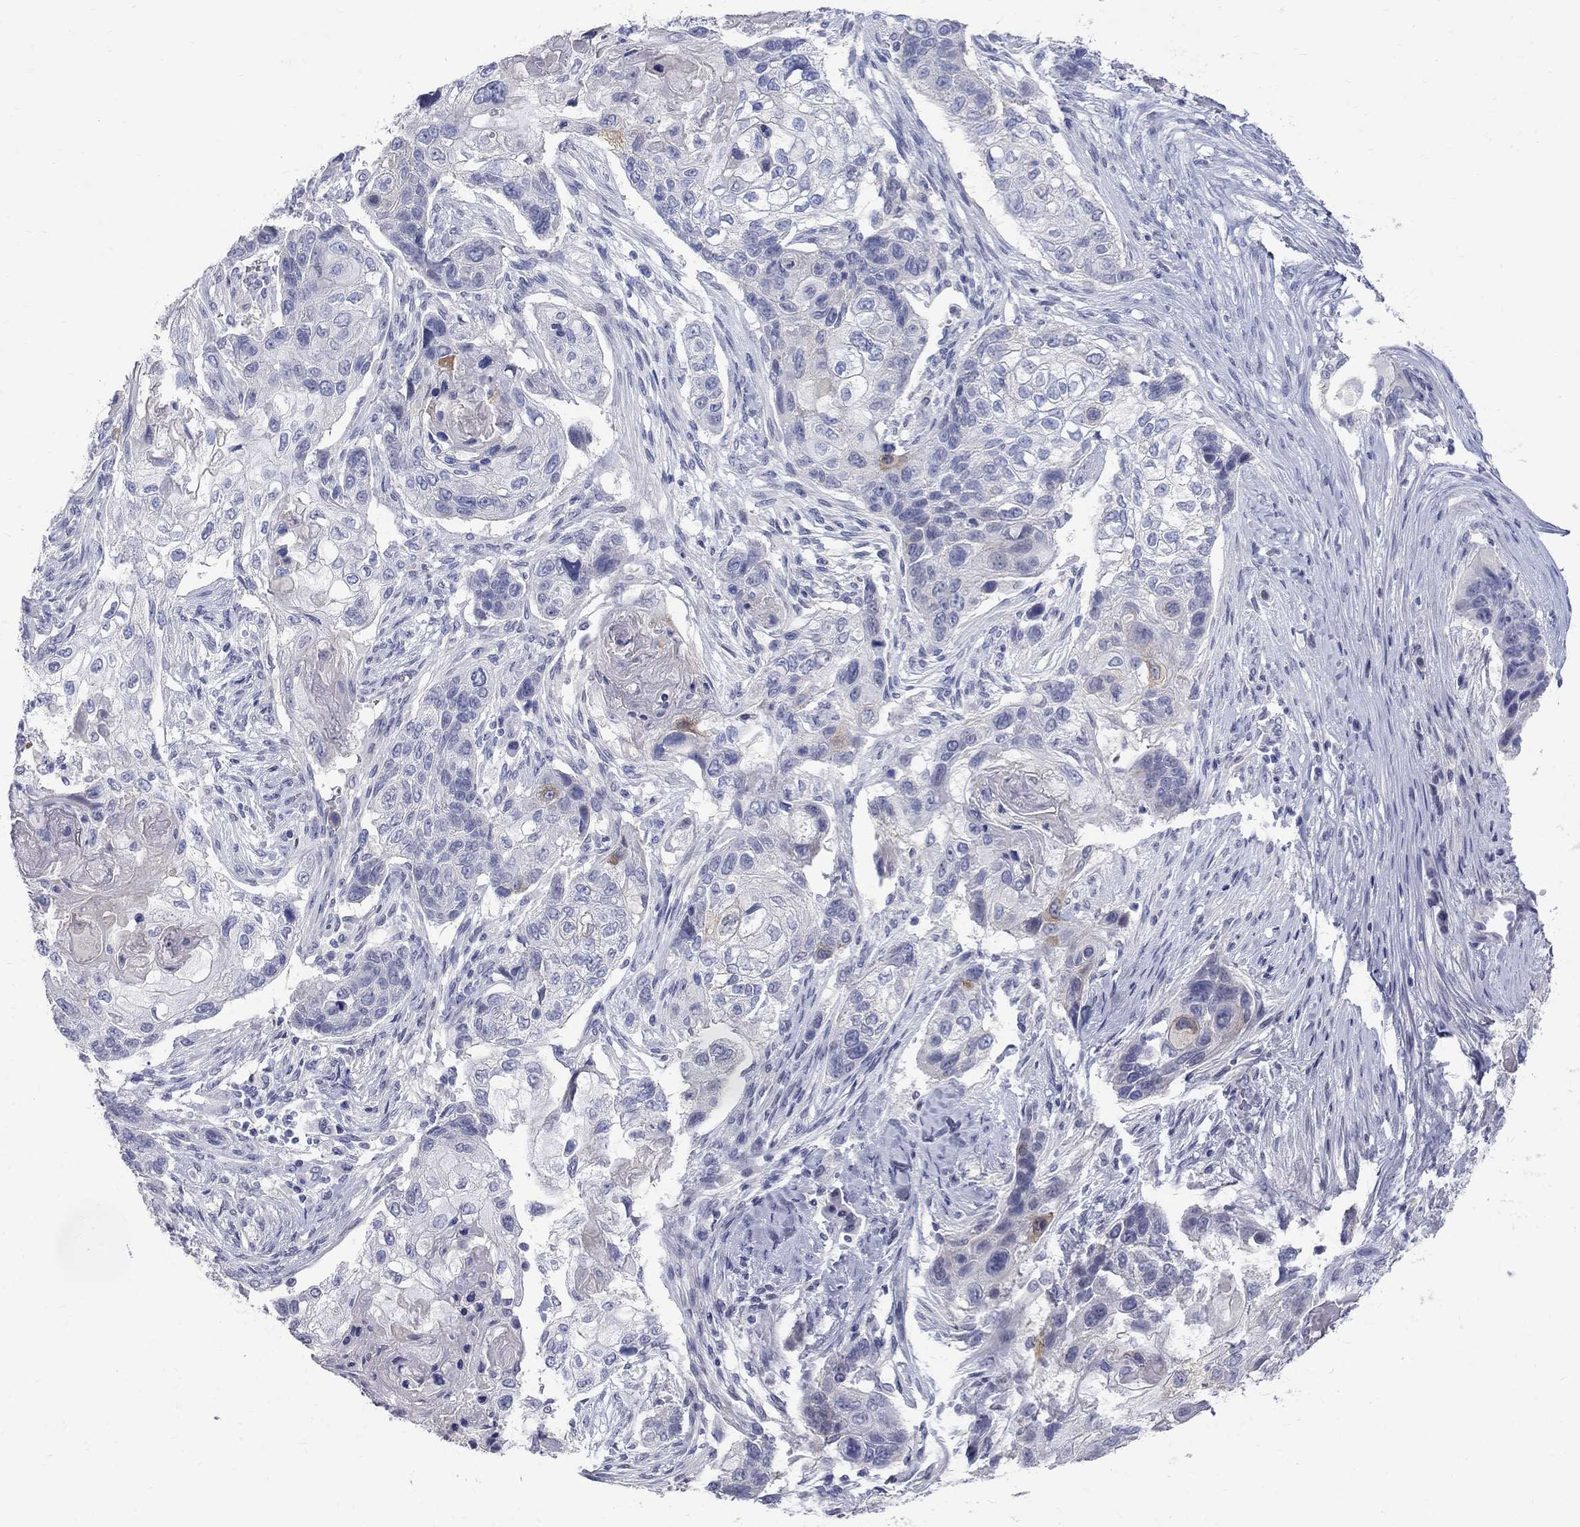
{"staining": {"intensity": "negative", "quantity": "none", "location": "none"}, "tissue": "lung cancer", "cell_type": "Tumor cells", "image_type": "cancer", "snomed": [{"axis": "morphology", "description": "Normal tissue, NOS"}, {"axis": "morphology", "description": "Squamous cell carcinoma, NOS"}, {"axis": "topography", "description": "Bronchus"}, {"axis": "topography", "description": "Lung"}], "caption": "DAB (3,3'-diaminobenzidine) immunohistochemical staining of human lung cancer (squamous cell carcinoma) reveals no significant expression in tumor cells.", "gene": "MAGEB6", "patient": {"sex": "male", "age": 69}}